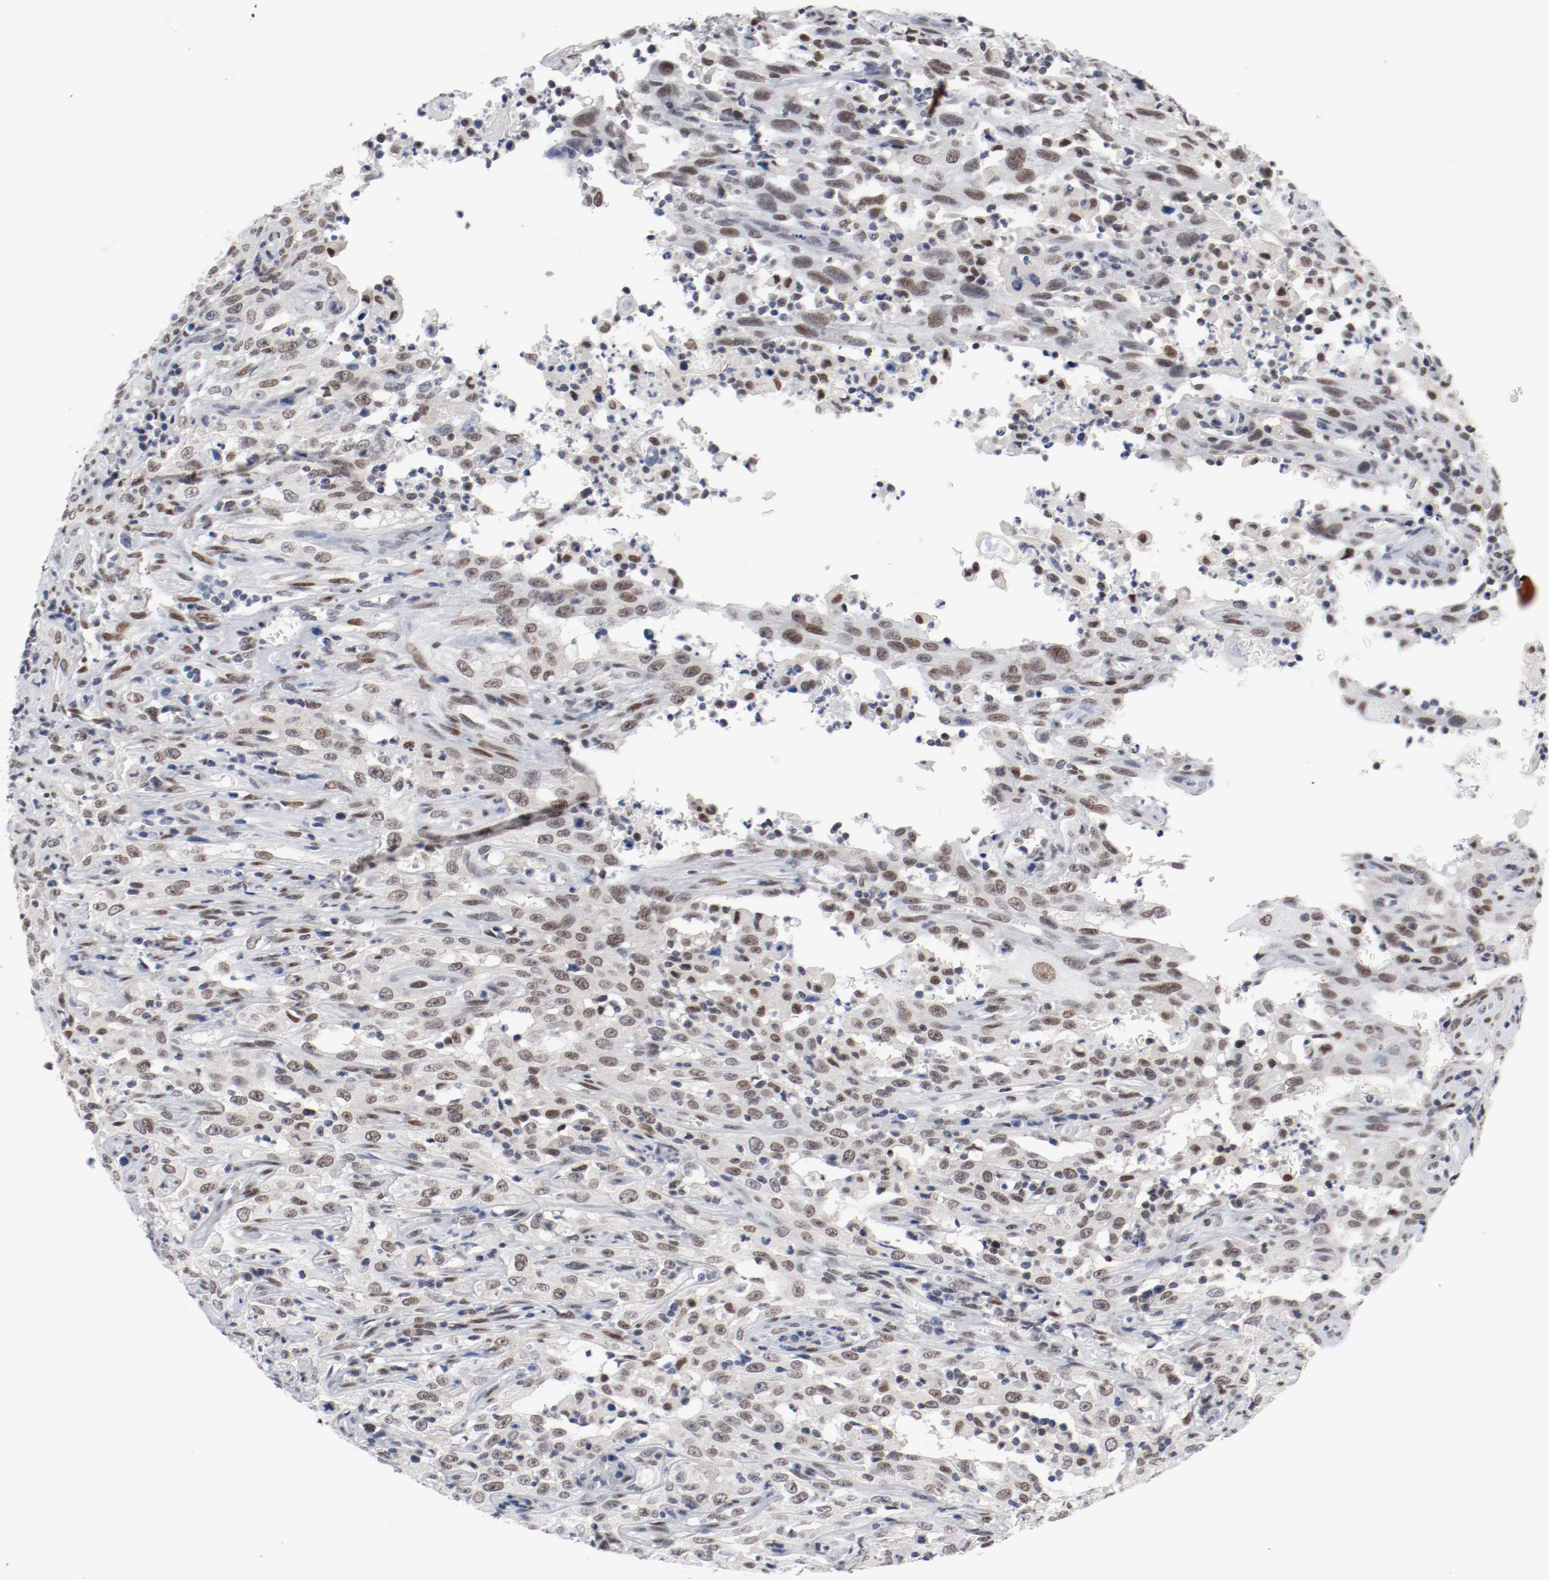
{"staining": {"intensity": "moderate", "quantity": ">75%", "location": "nuclear"}, "tissue": "head and neck cancer", "cell_type": "Tumor cells", "image_type": "cancer", "snomed": [{"axis": "morphology", "description": "Squamous cell carcinoma, NOS"}, {"axis": "topography", "description": "Oral tissue"}, {"axis": "topography", "description": "Head-Neck"}], "caption": "The immunohistochemical stain labels moderate nuclear positivity in tumor cells of head and neck squamous cell carcinoma tissue.", "gene": "ARNT", "patient": {"sex": "female", "age": 76}}